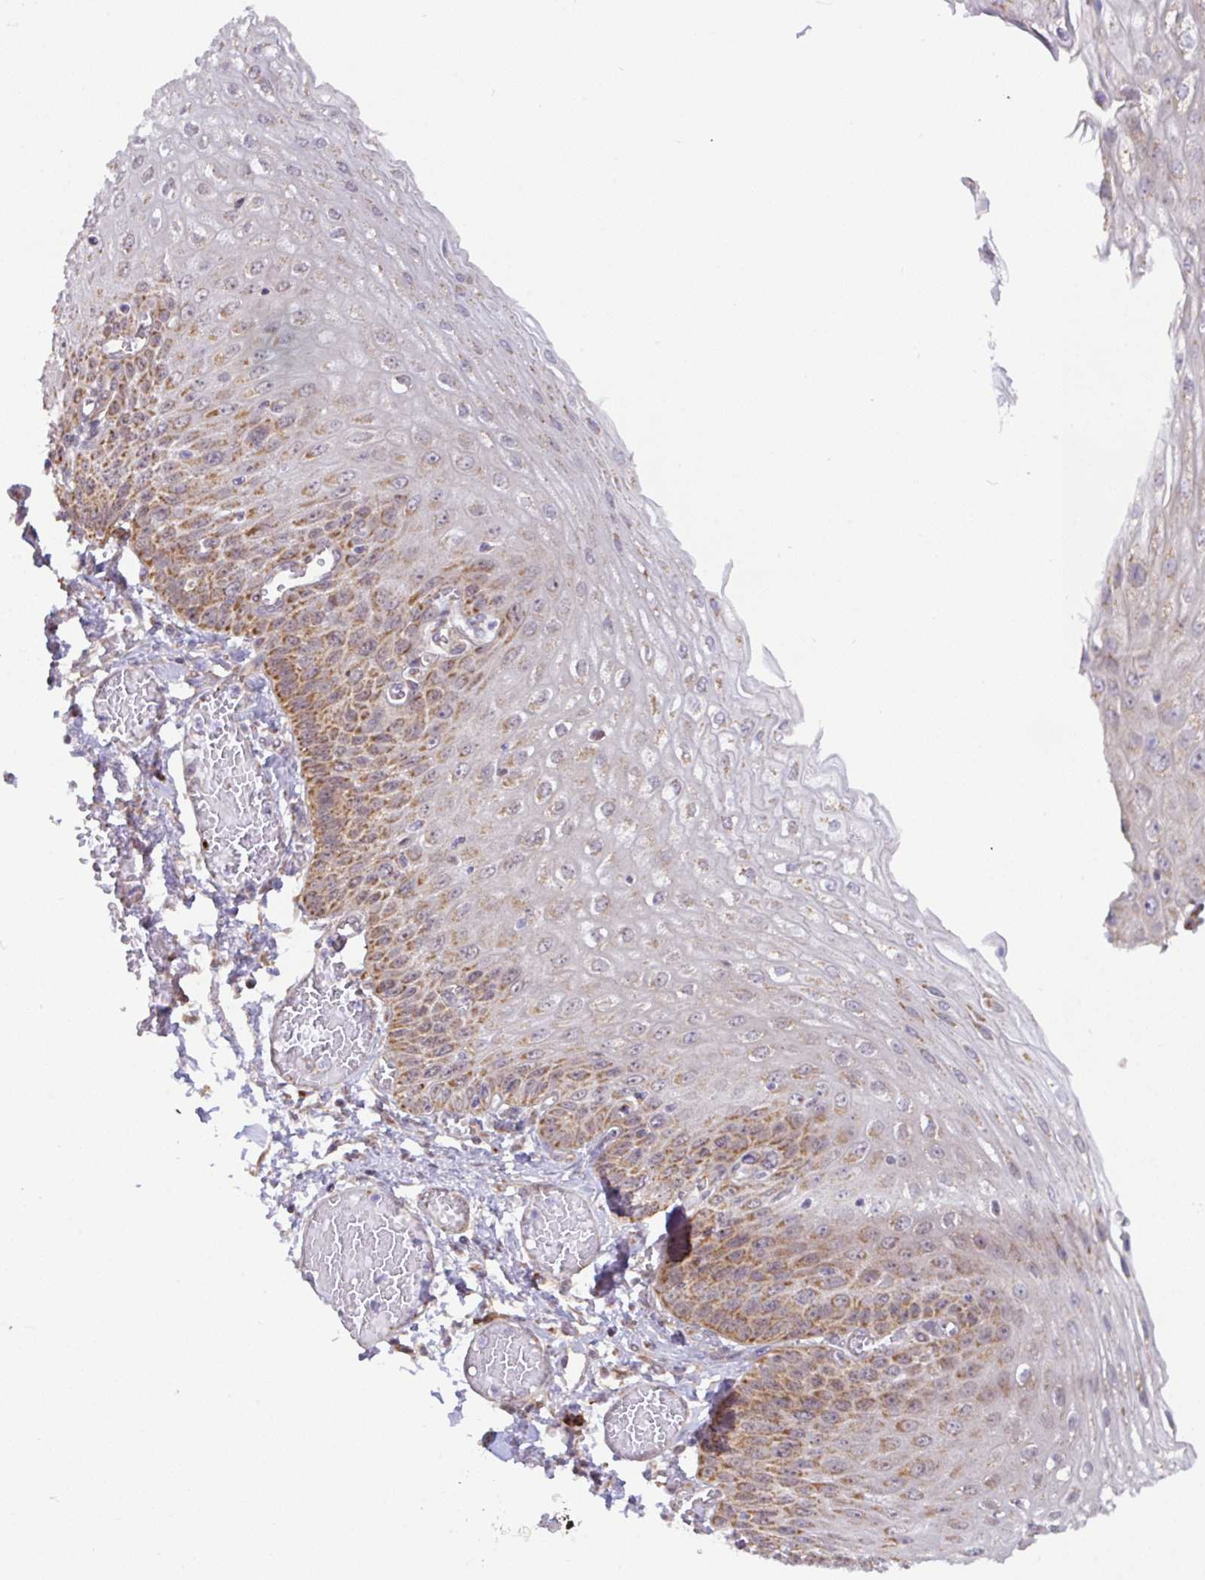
{"staining": {"intensity": "moderate", "quantity": ">75%", "location": "cytoplasmic/membranous"}, "tissue": "esophagus", "cell_type": "Squamous epithelial cells", "image_type": "normal", "snomed": [{"axis": "morphology", "description": "Normal tissue, NOS"}, {"axis": "morphology", "description": "Adenocarcinoma, NOS"}, {"axis": "topography", "description": "Esophagus"}], "caption": "Squamous epithelial cells display medium levels of moderate cytoplasmic/membranous expression in about >75% of cells in benign esophagus.", "gene": "DLEU7", "patient": {"sex": "male", "age": 81}}